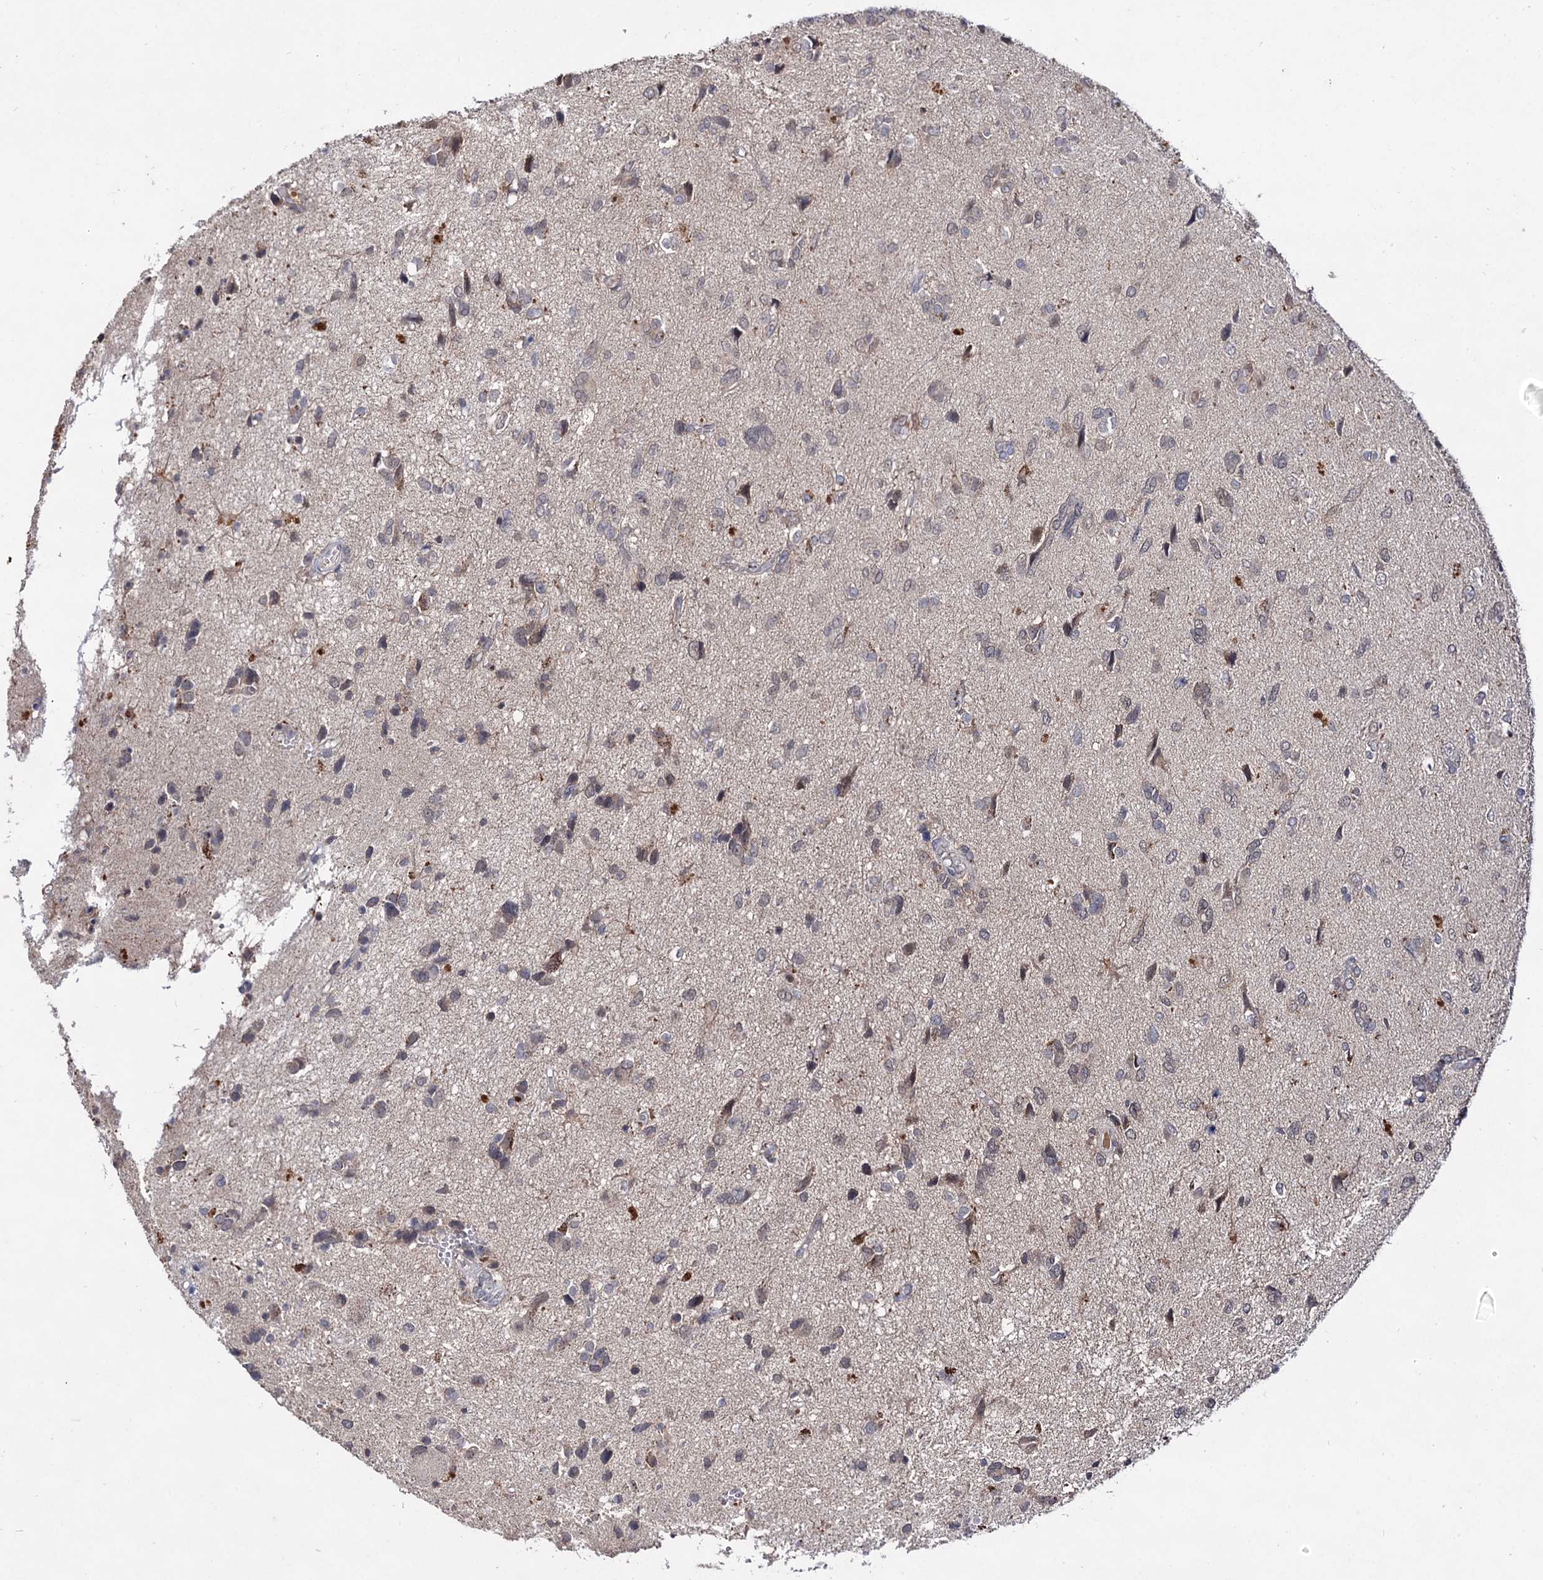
{"staining": {"intensity": "negative", "quantity": "none", "location": "none"}, "tissue": "glioma", "cell_type": "Tumor cells", "image_type": "cancer", "snomed": [{"axis": "morphology", "description": "Glioma, malignant, High grade"}, {"axis": "topography", "description": "Brain"}], "caption": "Tumor cells are negative for protein expression in human glioma.", "gene": "ACTR6", "patient": {"sex": "female", "age": 59}}